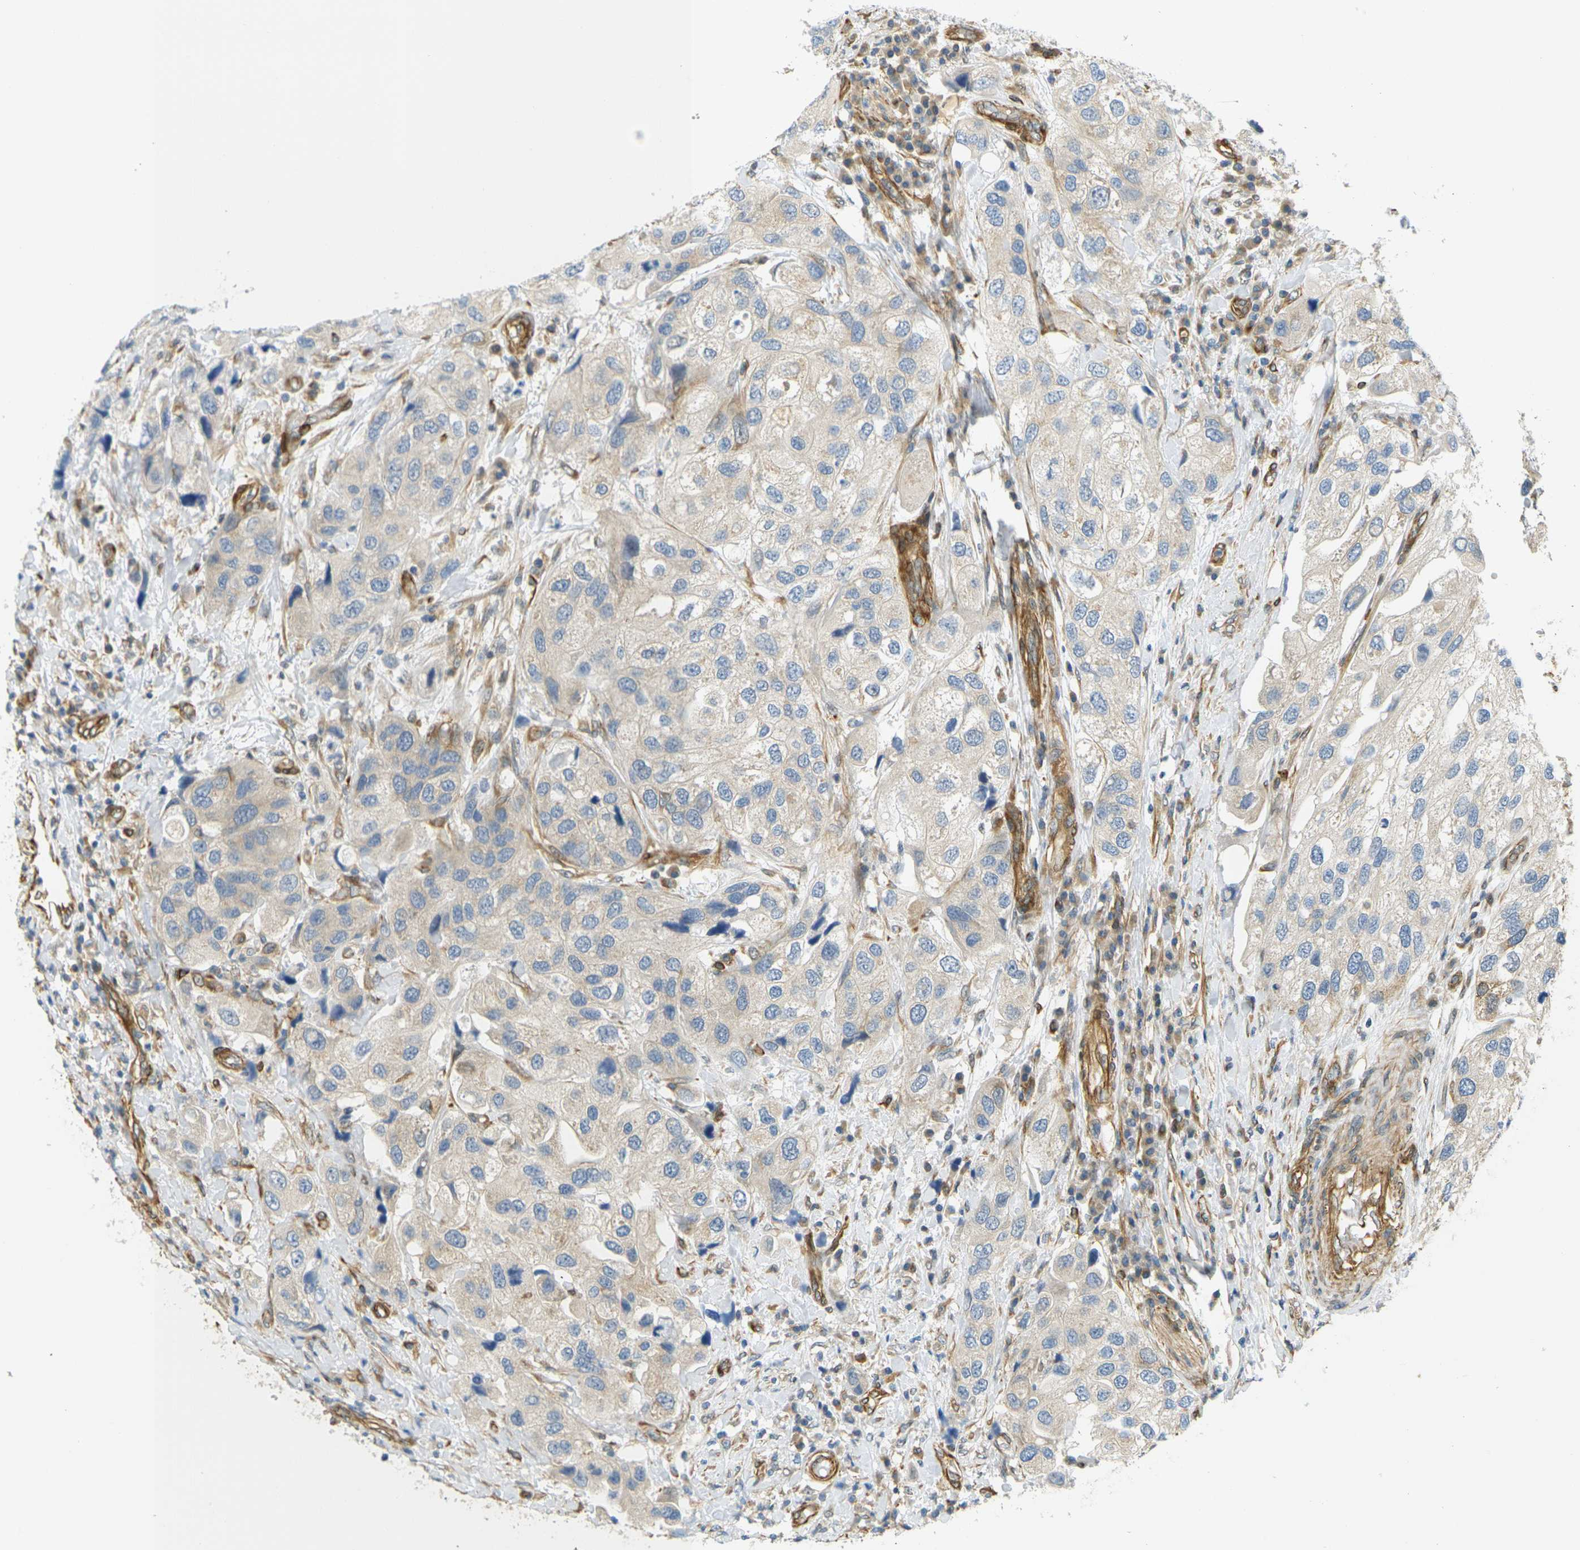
{"staining": {"intensity": "weak", "quantity": "<25%", "location": "cytoplasmic/membranous"}, "tissue": "urothelial cancer", "cell_type": "Tumor cells", "image_type": "cancer", "snomed": [{"axis": "morphology", "description": "Urothelial carcinoma, High grade"}, {"axis": "topography", "description": "Urinary bladder"}], "caption": "A high-resolution micrograph shows immunohistochemistry (IHC) staining of urothelial cancer, which displays no significant expression in tumor cells.", "gene": "CYTH3", "patient": {"sex": "female", "age": 64}}